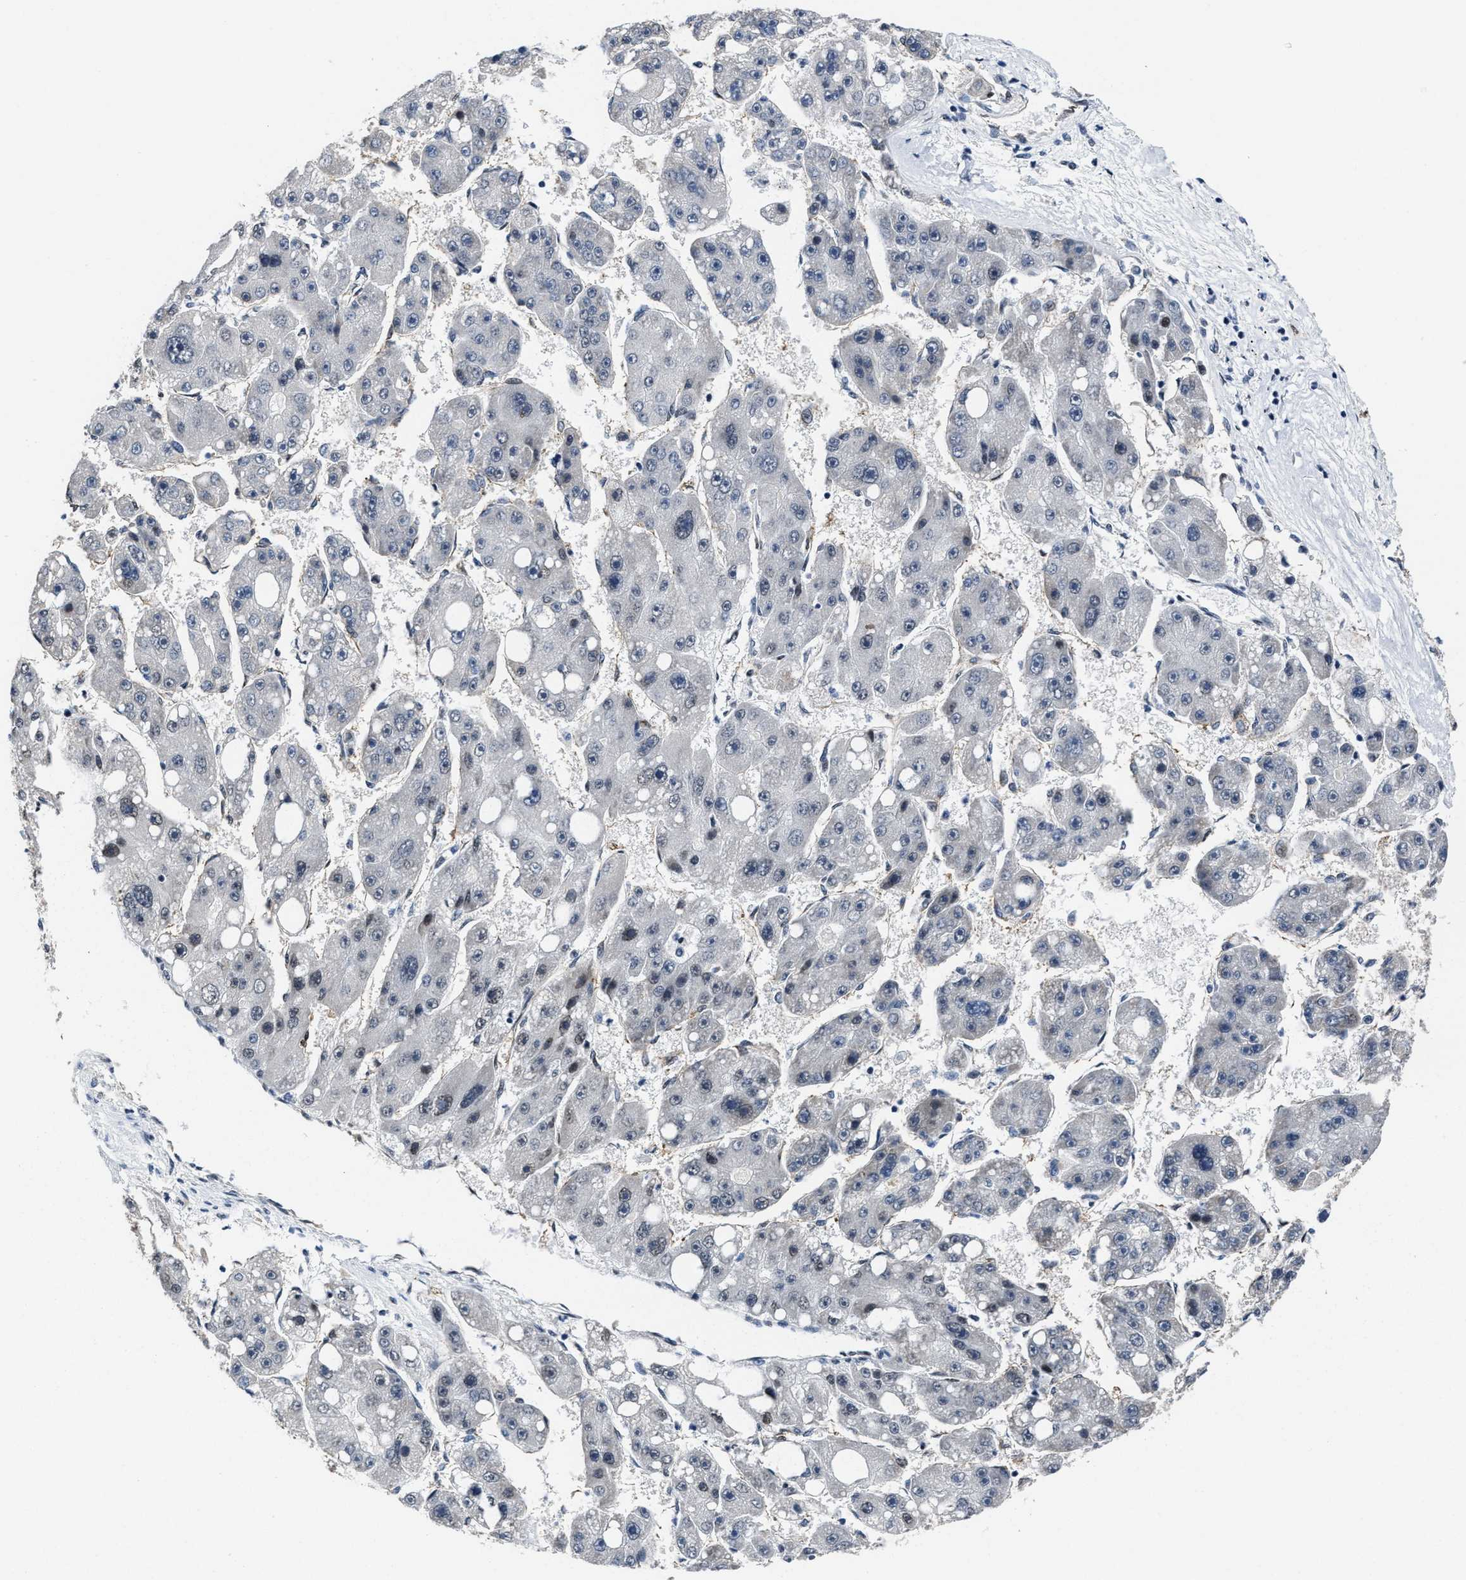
{"staining": {"intensity": "negative", "quantity": "none", "location": "none"}, "tissue": "liver cancer", "cell_type": "Tumor cells", "image_type": "cancer", "snomed": [{"axis": "morphology", "description": "Carcinoma, Hepatocellular, NOS"}, {"axis": "topography", "description": "Liver"}], "caption": "Tumor cells are negative for protein expression in human liver hepatocellular carcinoma. (DAB IHC visualized using brightfield microscopy, high magnification).", "gene": "MARCKSL1", "patient": {"sex": "female", "age": 61}}